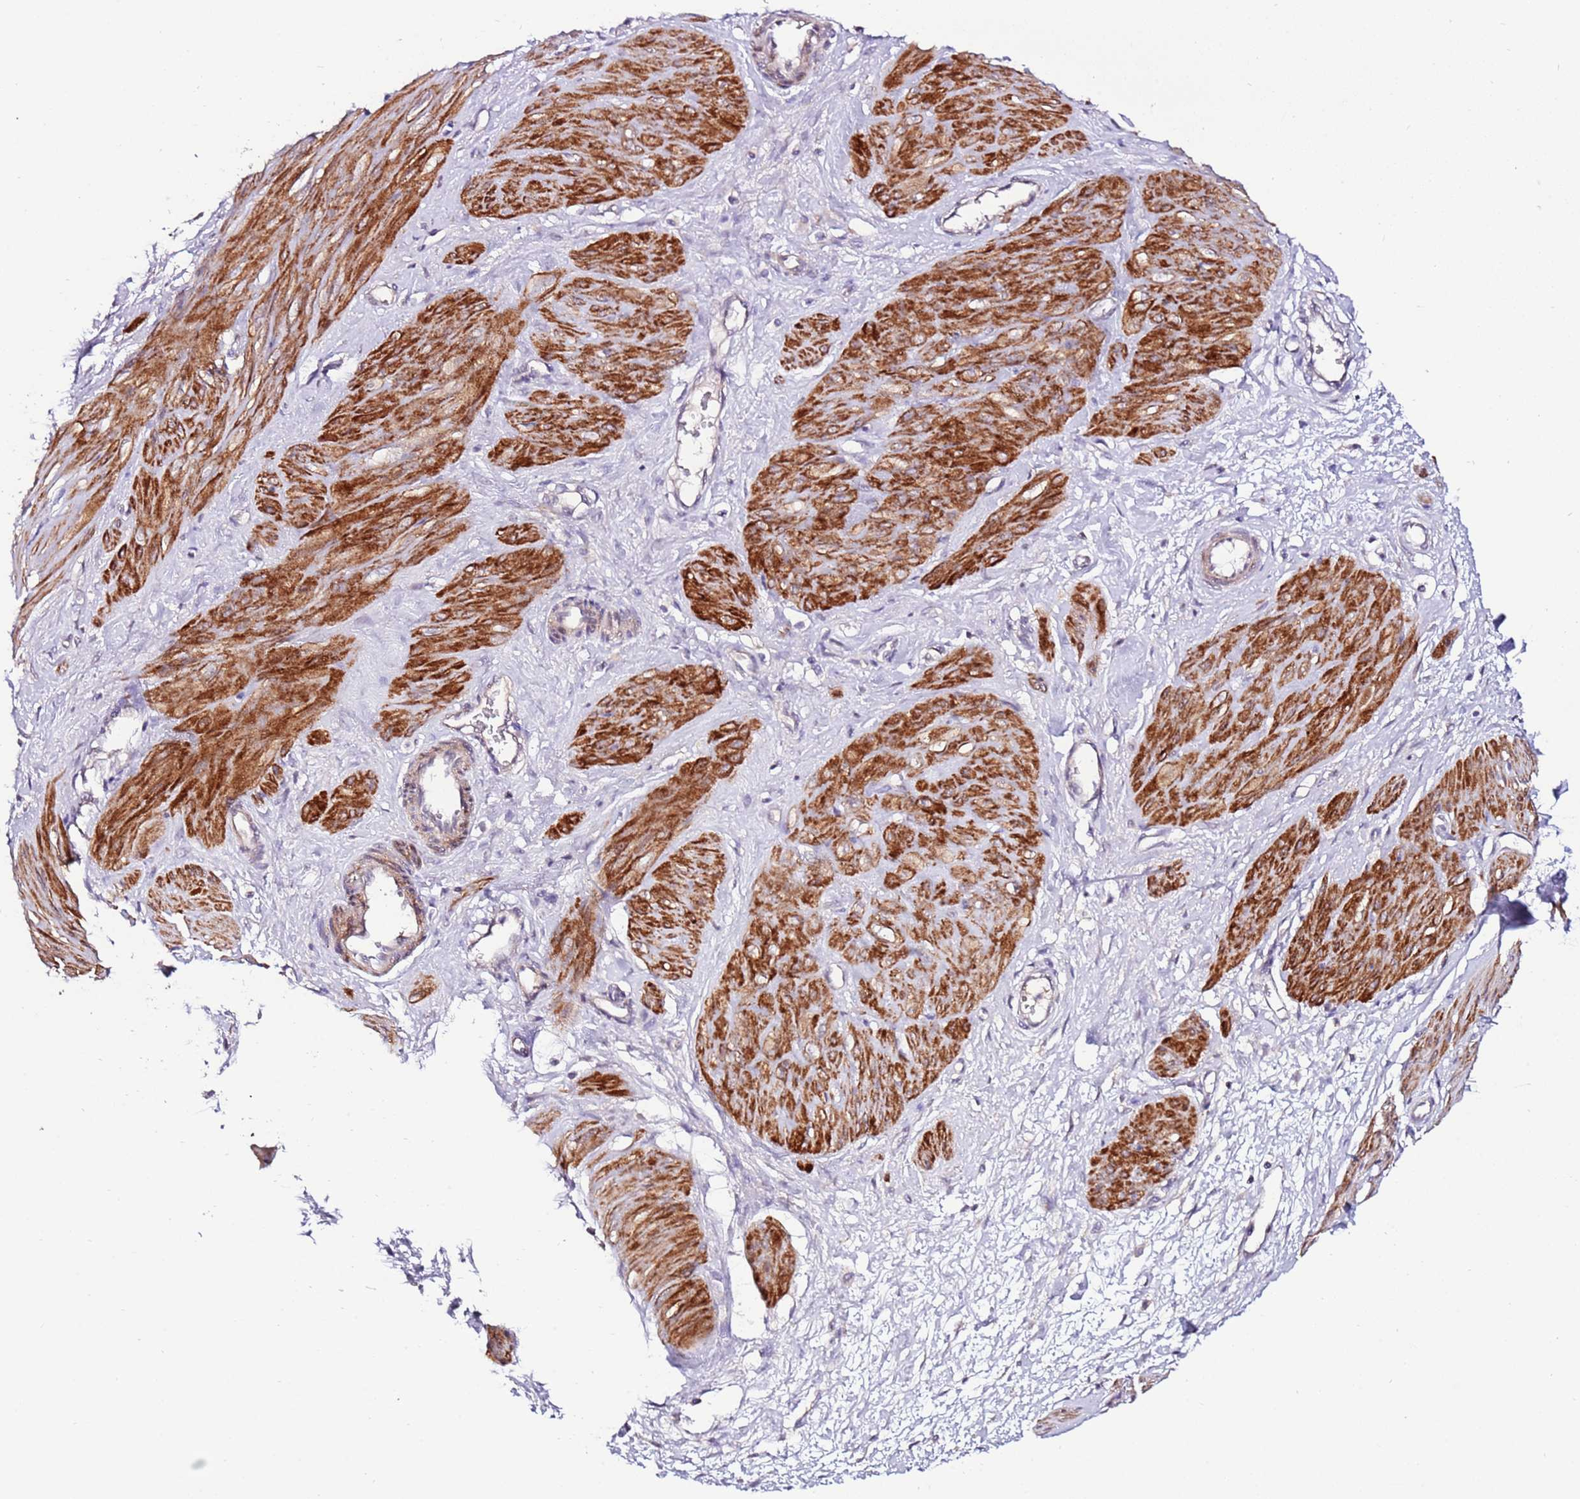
{"staining": {"intensity": "strong", "quantity": ">75%", "location": "cytoplasmic/membranous"}, "tissue": "smooth muscle", "cell_type": "Smooth muscle cells", "image_type": "normal", "snomed": [{"axis": "morphology", "description": "Normal tissue, NOS"}, {"axis": "topography", "description": "Endometrium"}], "caption": "Protein expression analysis of normal smooth muscle exhibits strong cytoplasmic/membranous positivity in approximately >75% of smooth muscle cells.", "gene": "ART5", "patient": {"sex": "female", "age": 33}}